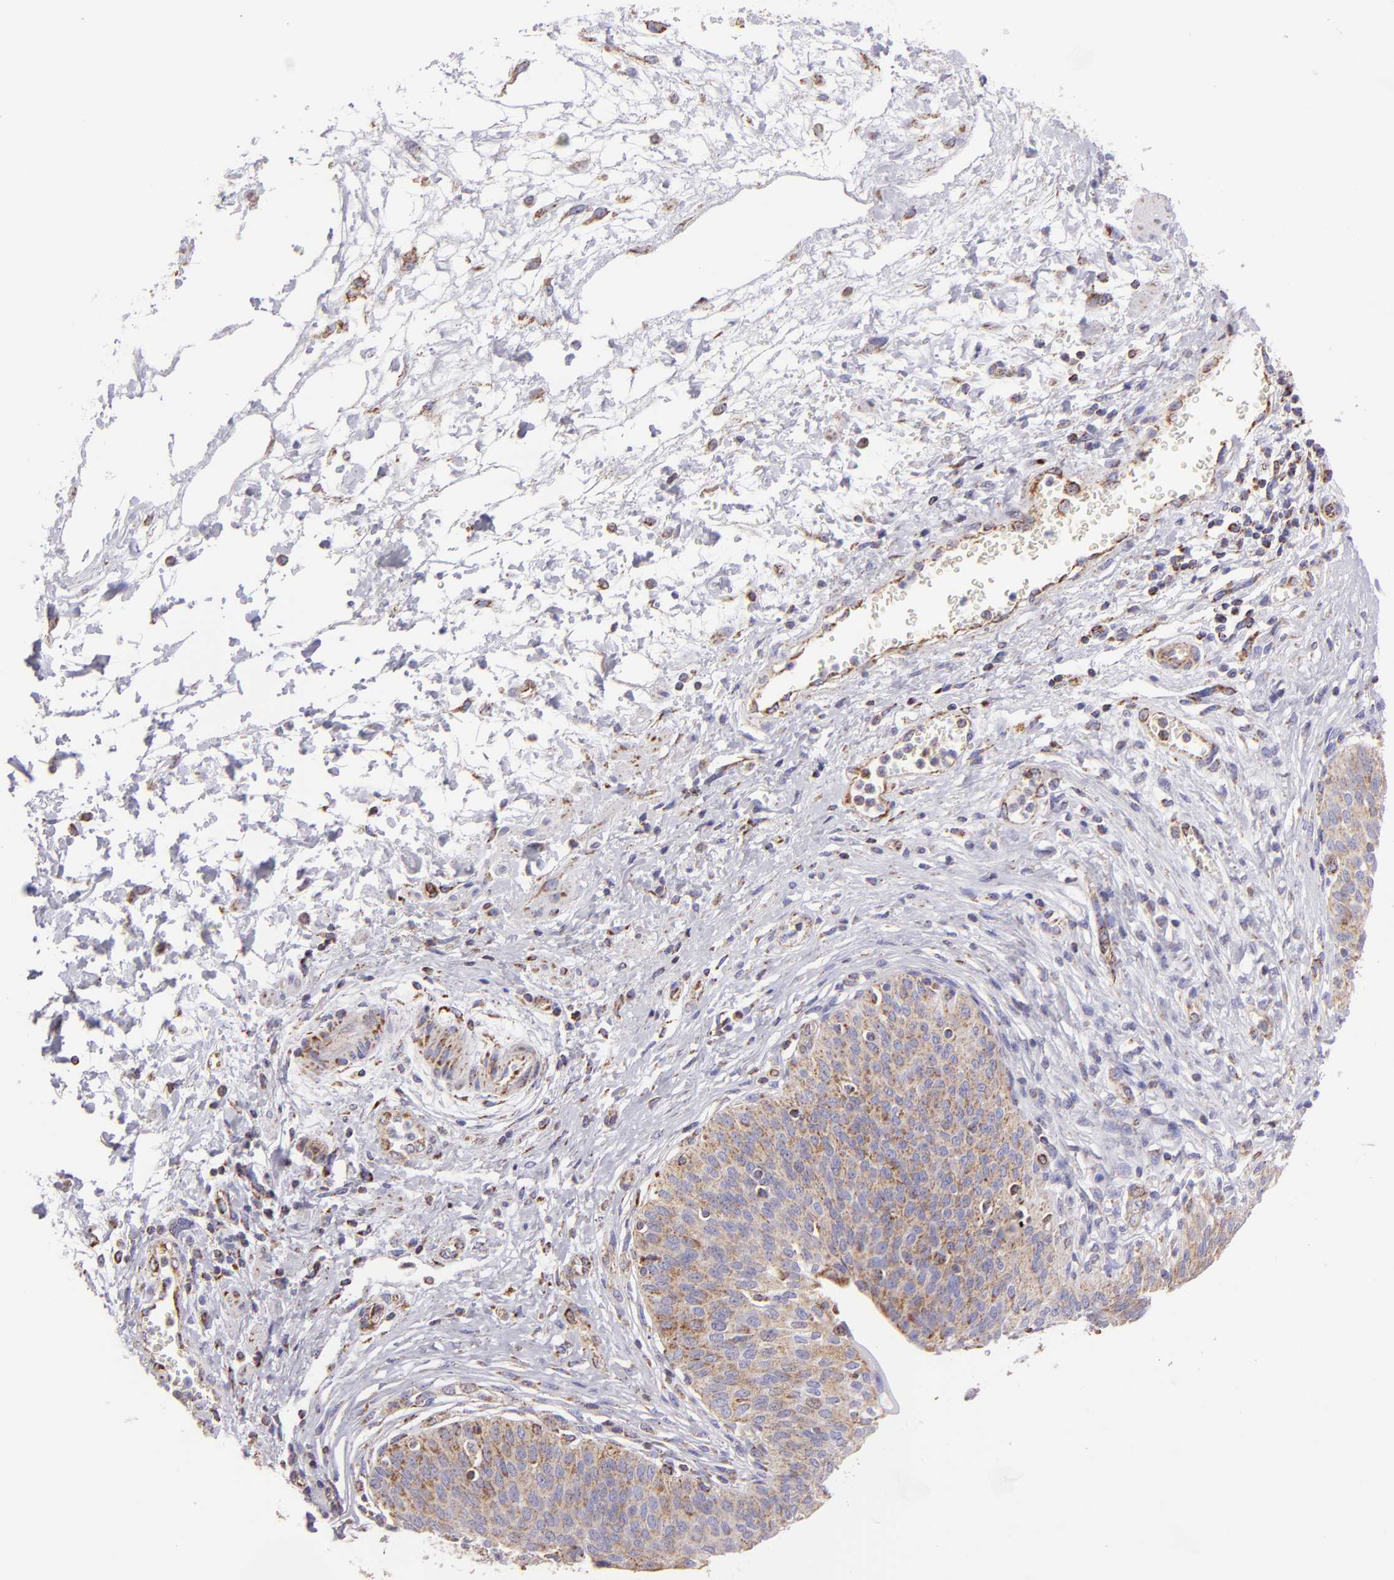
{"staining": {"intensity": "weak", "quantity": ">75%", "location": "cytoplasmic/membranous"}, "tissue": "urinary bladder", "cell_type": "Urothelial cells", "image_type": "normal", "snomed": [{"axis": "morphology", "description": "Normal tissue, NOS"}, {"axis": "topography", "description": "Smooth muscle"}, {"axis": "topography", "description": "Urinary bladder"}], "caption": "Benign urinary bladder was stained to show a protein in brown. There is low levels of weak cytoplasmic/membranous expression in approximately >75% of urothelial cells.", "gene": "HSPD1", "patient": {"sex": "male", "age": 35}}